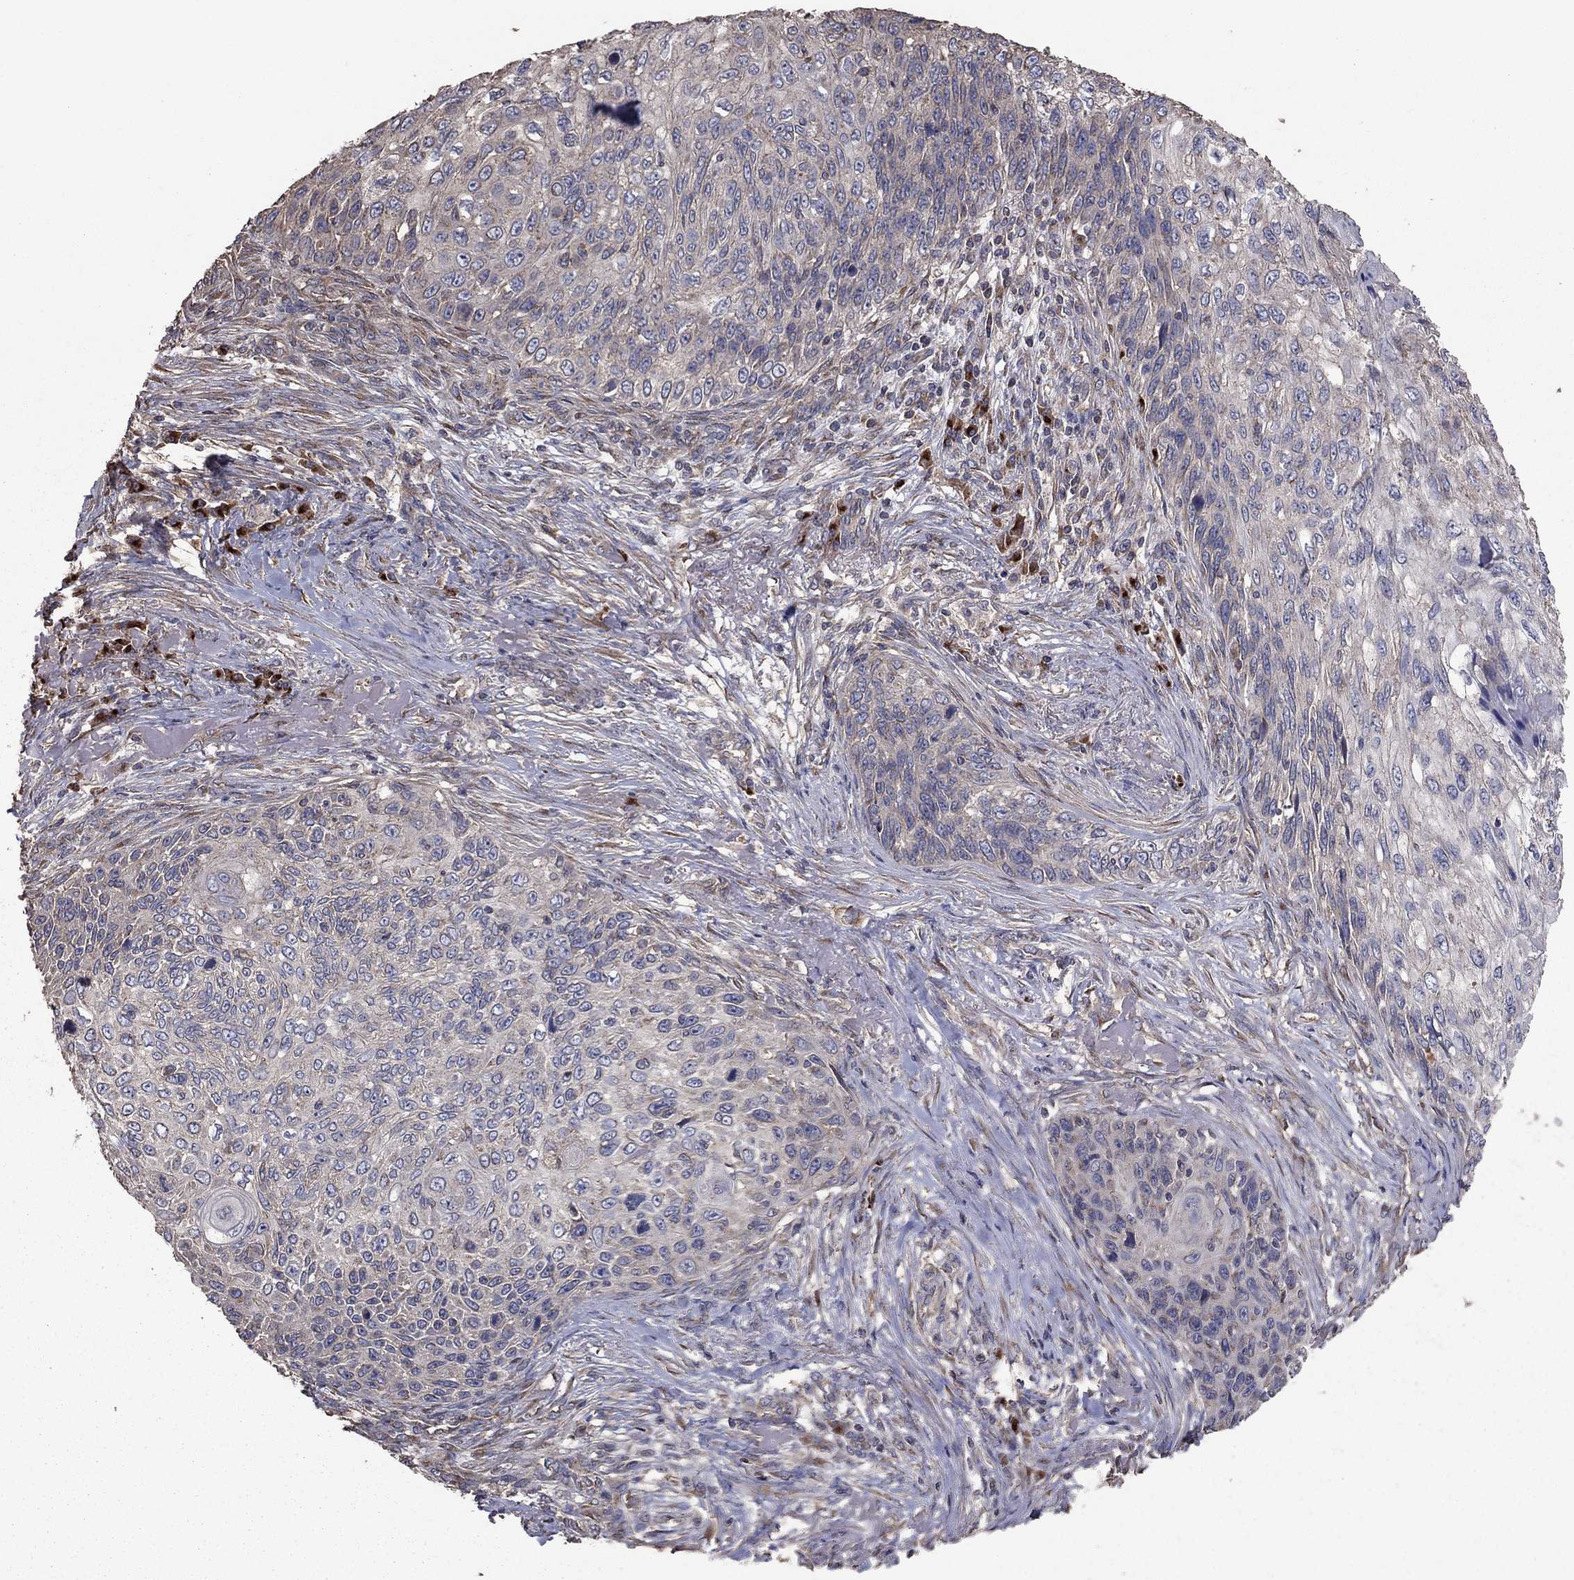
{"staining": {"intensity": "negative", "quantity": "none", "location": "none"}, "tissue": "skin cancer", "cell_type": "Tumor cells", "image_type": "cancer", "snomed": [{"axis": "morphology", "description": "Squamous cell carcinoma, NOS"}, {"axis": "topography", "description": "Skin"}], "caption": "Protein analysis of skin cancer (squamous cell carcinoma) reveals no significant staining in tumor cells. (Brightfield microscopy of DAB immunohistochemistry (IHC) at high magnification).", "gene": "FLT4", "patient": {"sex": "male", "age": 92}}